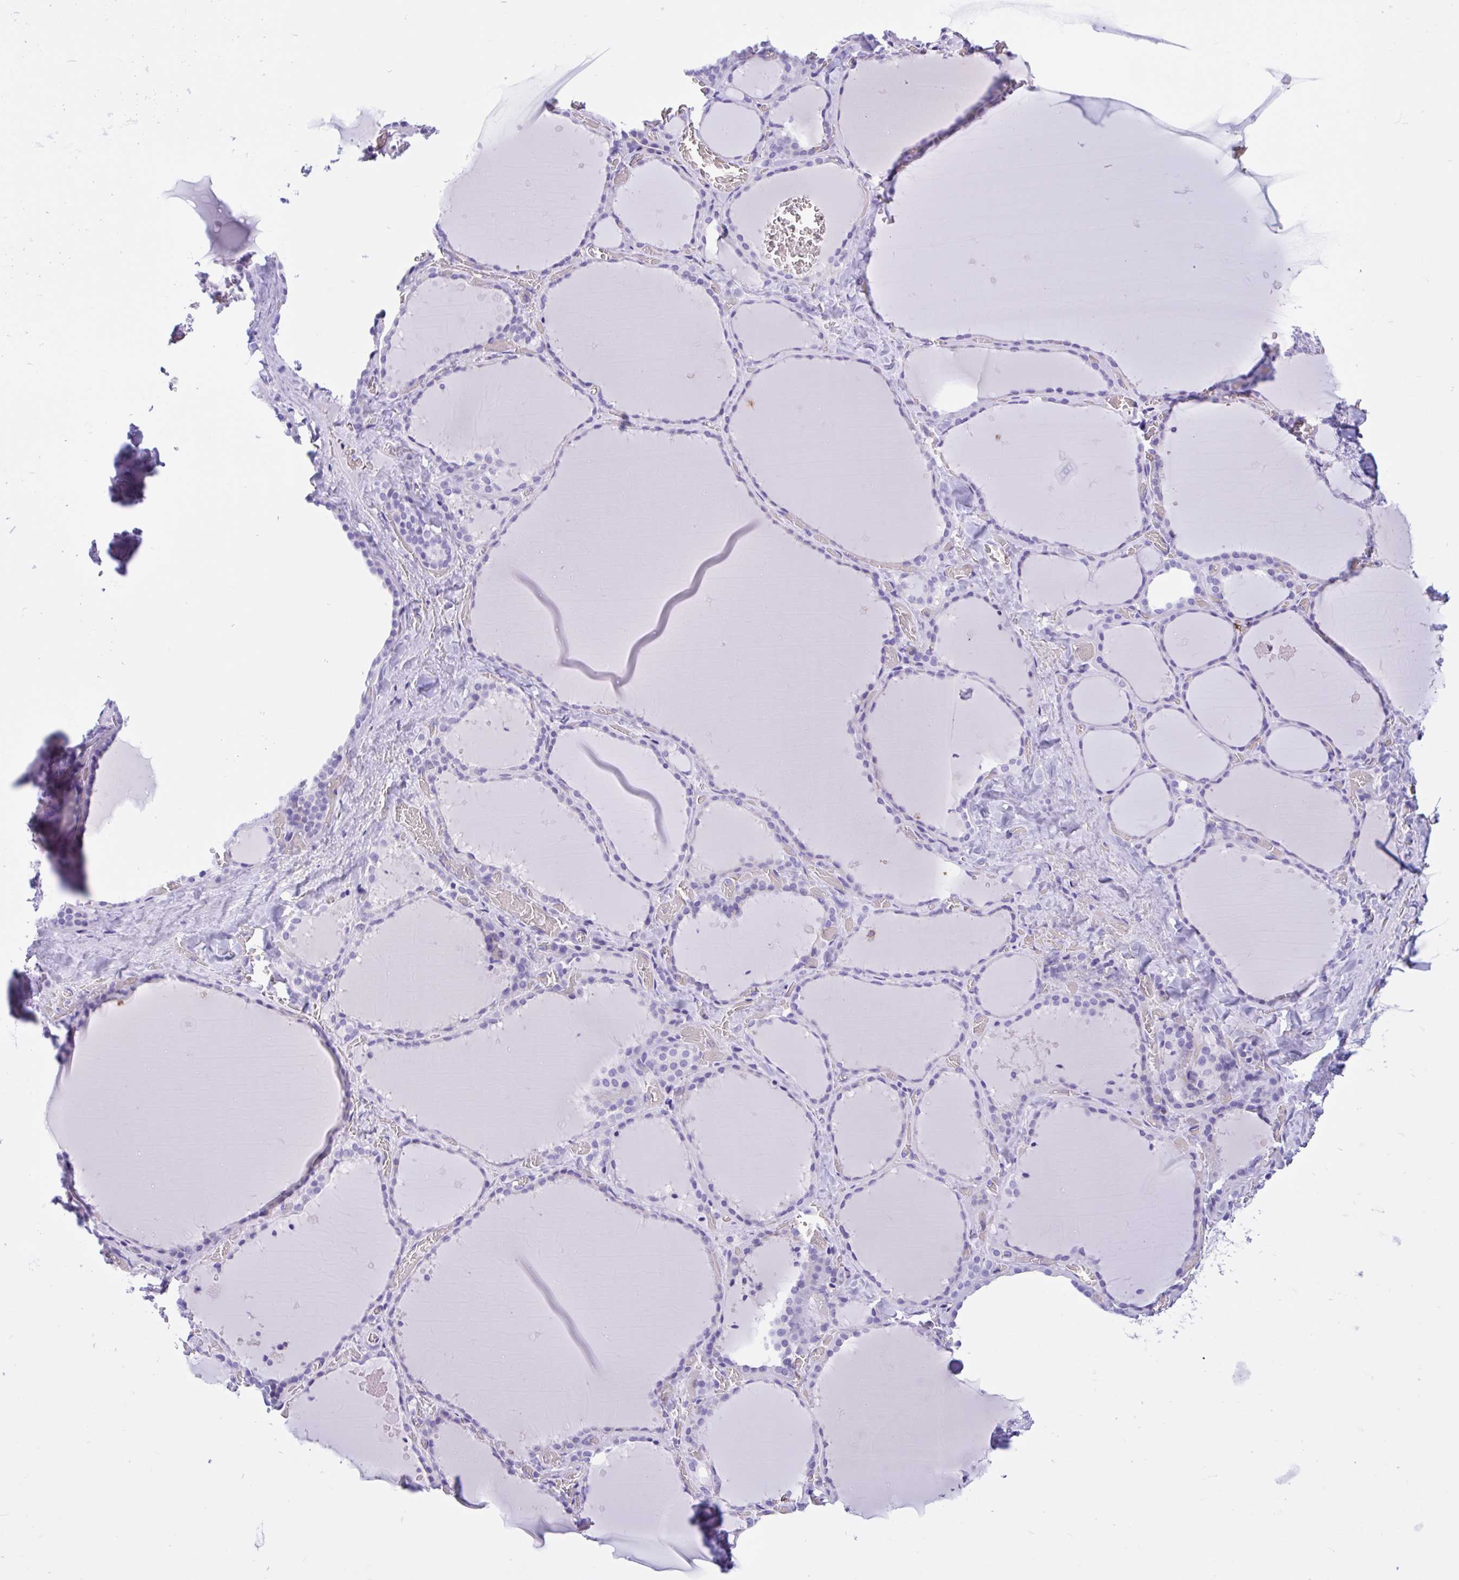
{"staining": {"intensity": "negative", "quantity": "none", "location": "none"}, "tissue": "thyroid gland", "cell_type": "Glandular cells", "image_type": "normal", "snomed": [{"axis": "morphology", "description": "Normal tissue, NOS"}, {"axis": "topography", "description": "Thyroid gland"}], "caption": "The immunohistochemistry (IHC) photomicrograph has no significant staining in glandular cells of thyroid gland.", "gene": "TMEM79", "patient": {"sex": "female", "age": 36}}